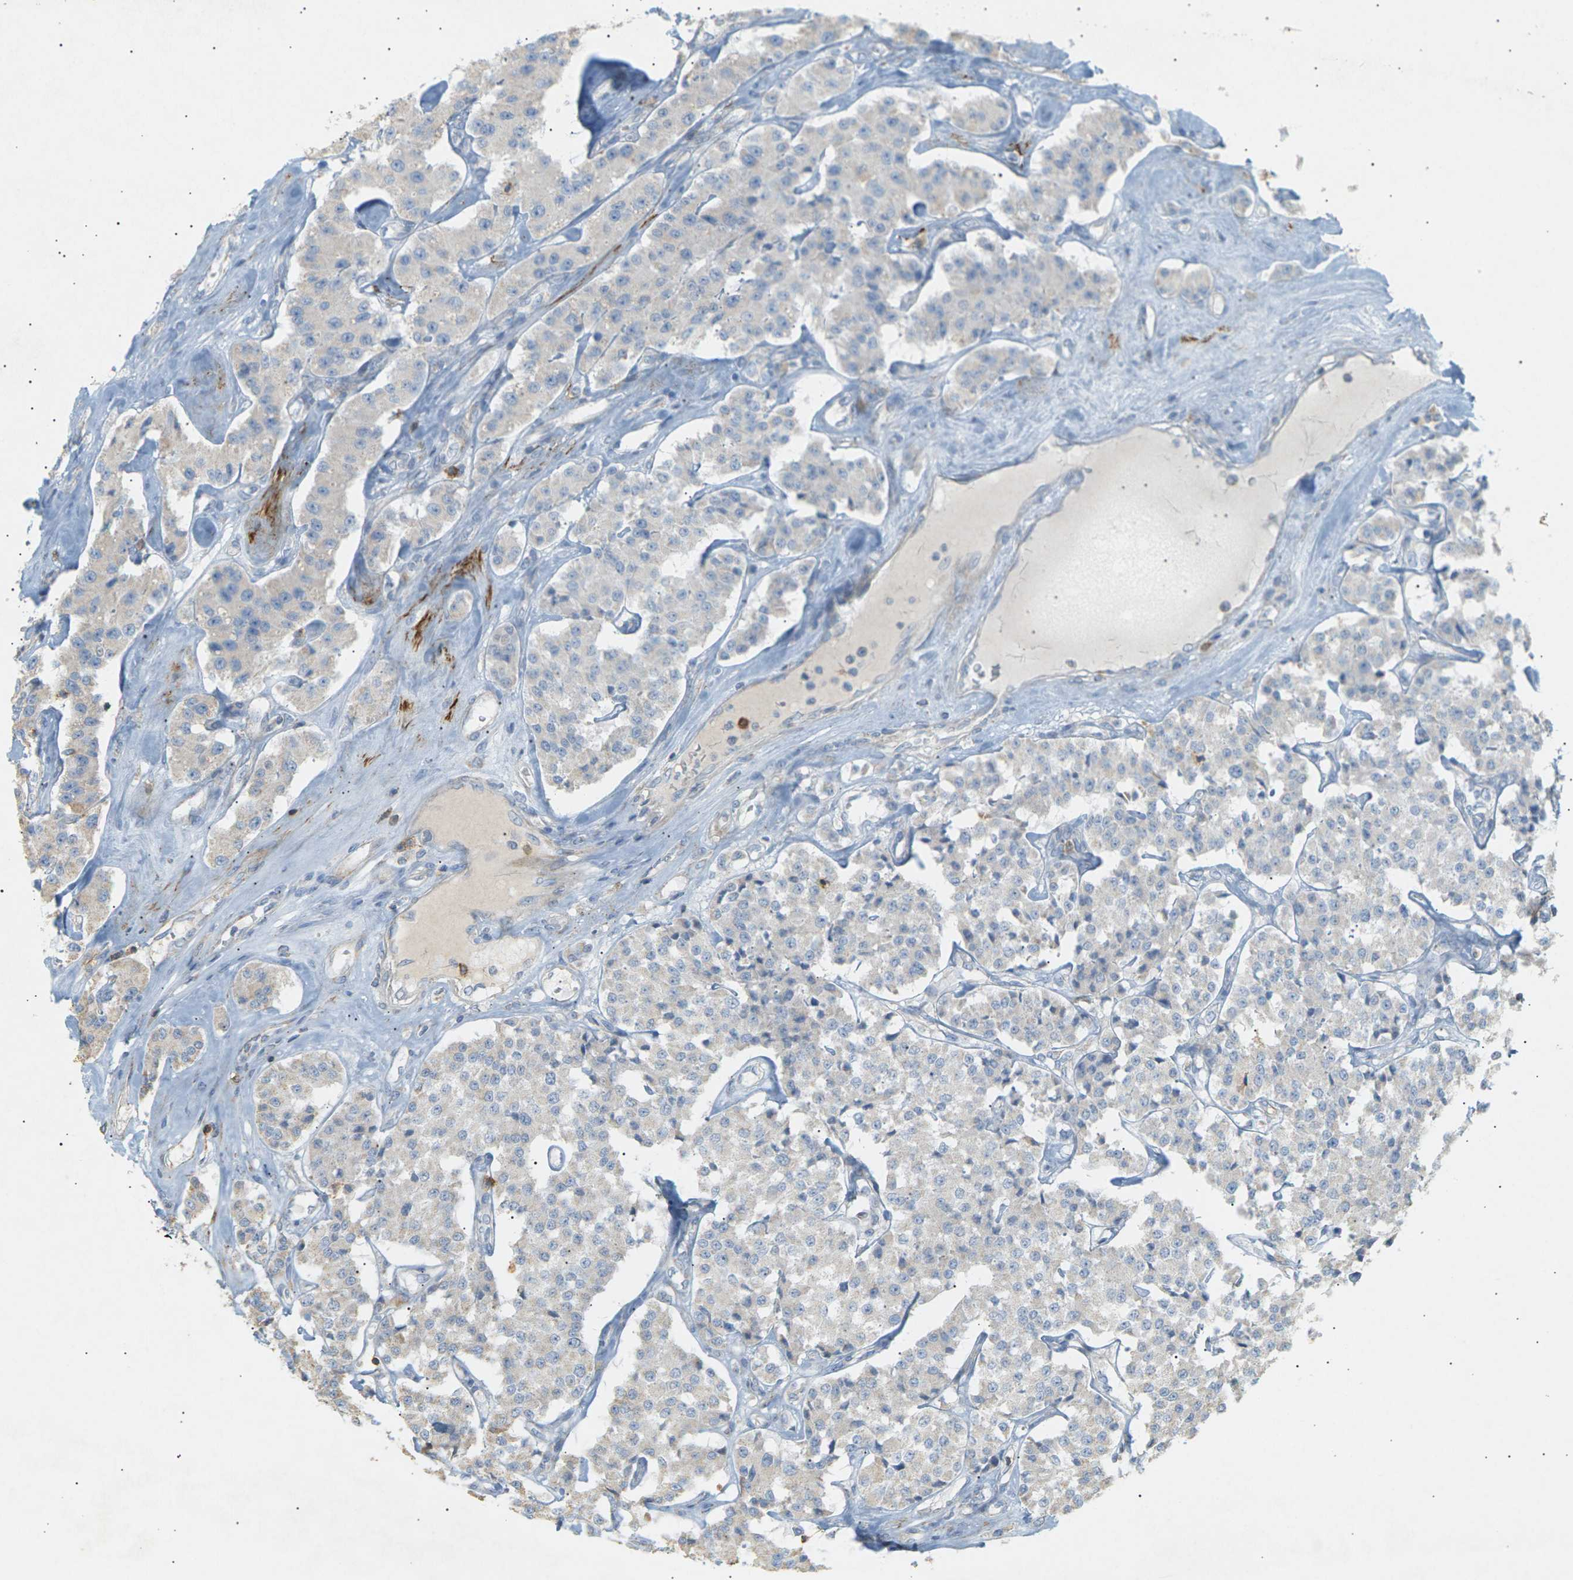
{"staining": {"intensity": "negative", "quantity": "none", "location": "none"}, "tissue": "carcinoid", "cell_type": "Tumor cells", "image_type": "cancer", "snomed": [{"axis": "morphology", "description": "Carcinoid, malignant, NOS"}, {"axis": "topography", "description": "Pancreas"}], "caption": "Tumor cells are negative for brown protein staining in carcinoid.", "gene": "LIME1", "patient": {"sex": "male", "age": 41}}